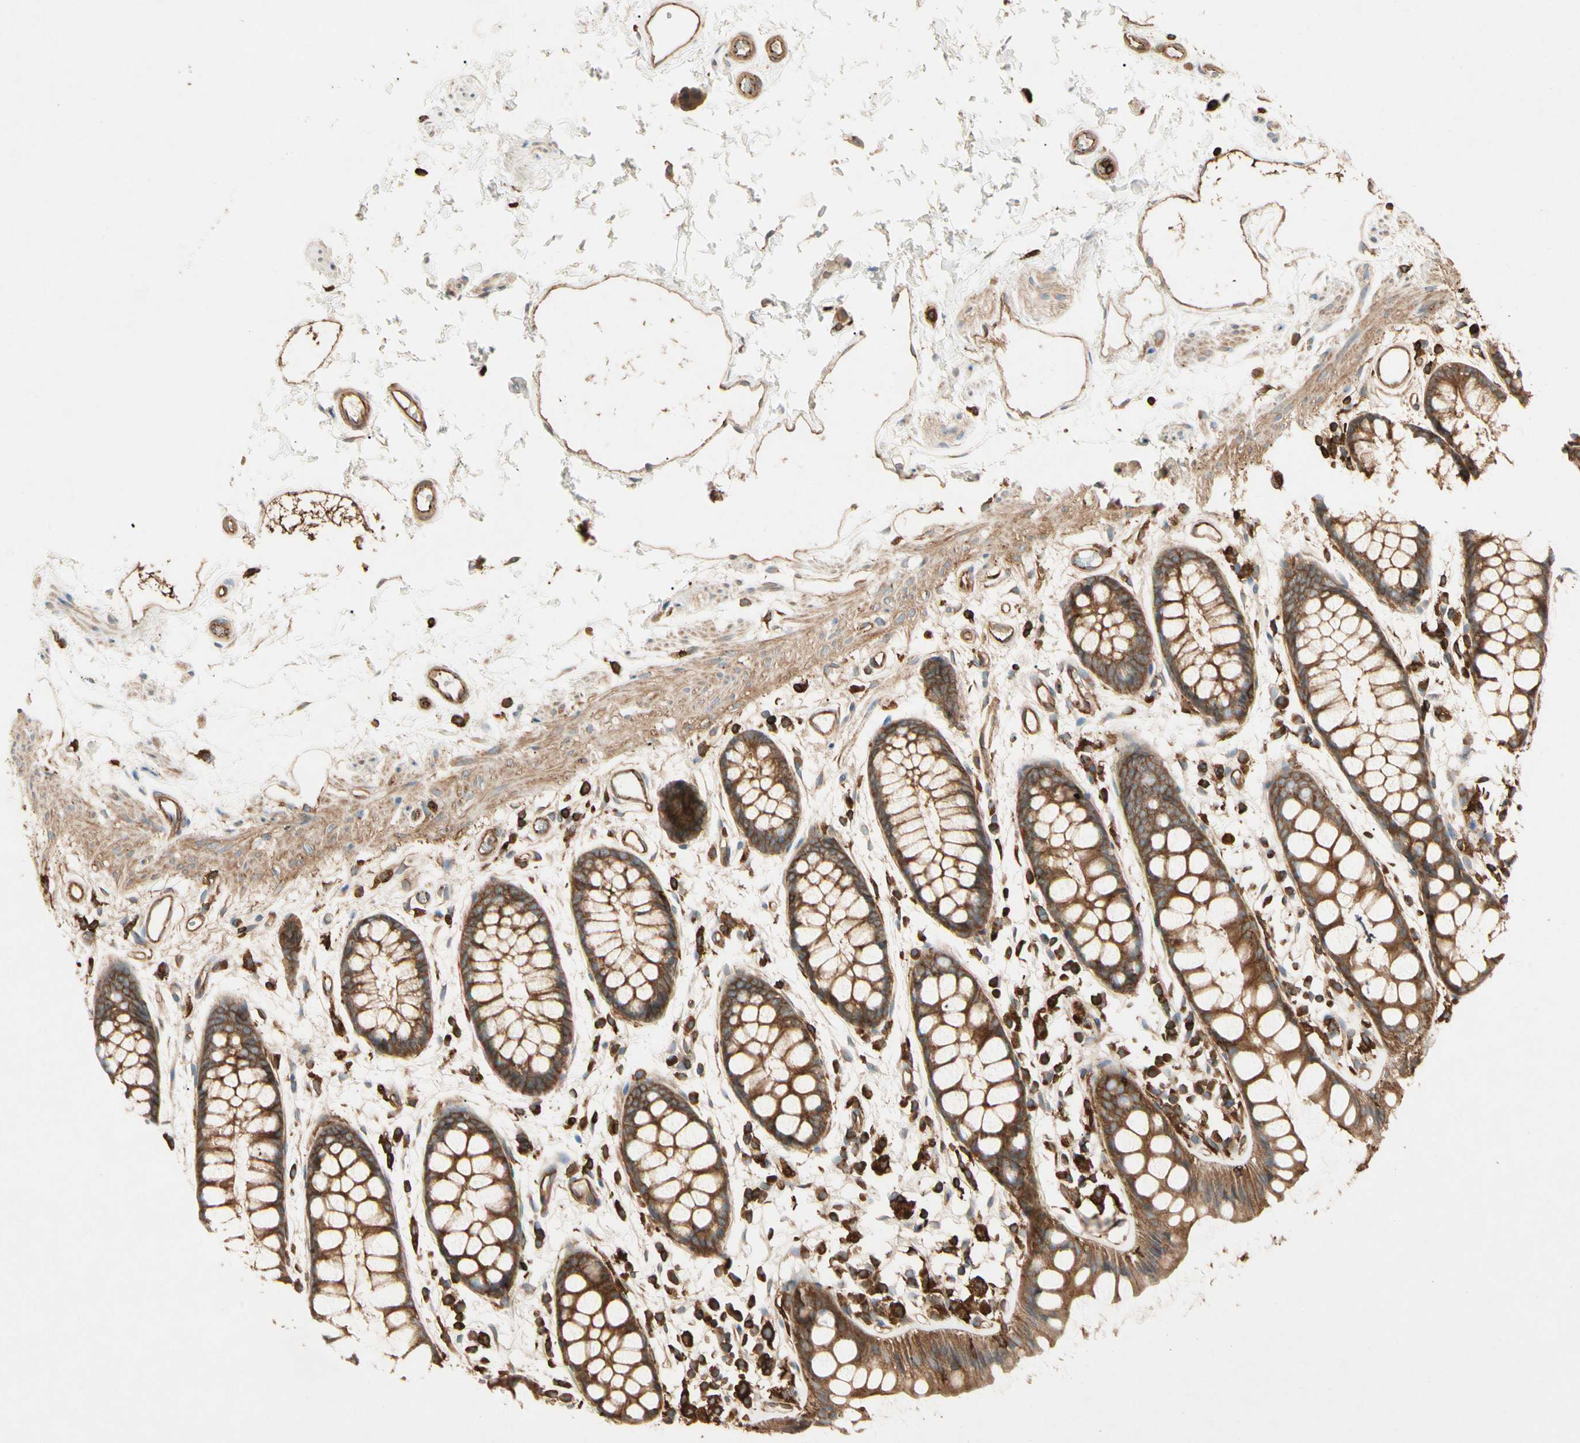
{"staining": {"intensity": "strong", "quantity": ">75%", "location": "cytoplasmic/membranous"}, "tissue": "rectum", "cell_type": "Glandular cells", "image_type": "normal", "snomed": [{"axis": "morphology", "description": "Normal tissue, NOS"}, {"axis": "topography", "description": "Rectum"}], "caption": "A high-resolution micrograph shows immunohistochemistry (IHC) staining of normal rectum, which shows strong cytoplasmic/membranous staining in about >75% of glandular cells.", "gene": "ARPC2", "patient": {"sex": "female", "age": 66}}